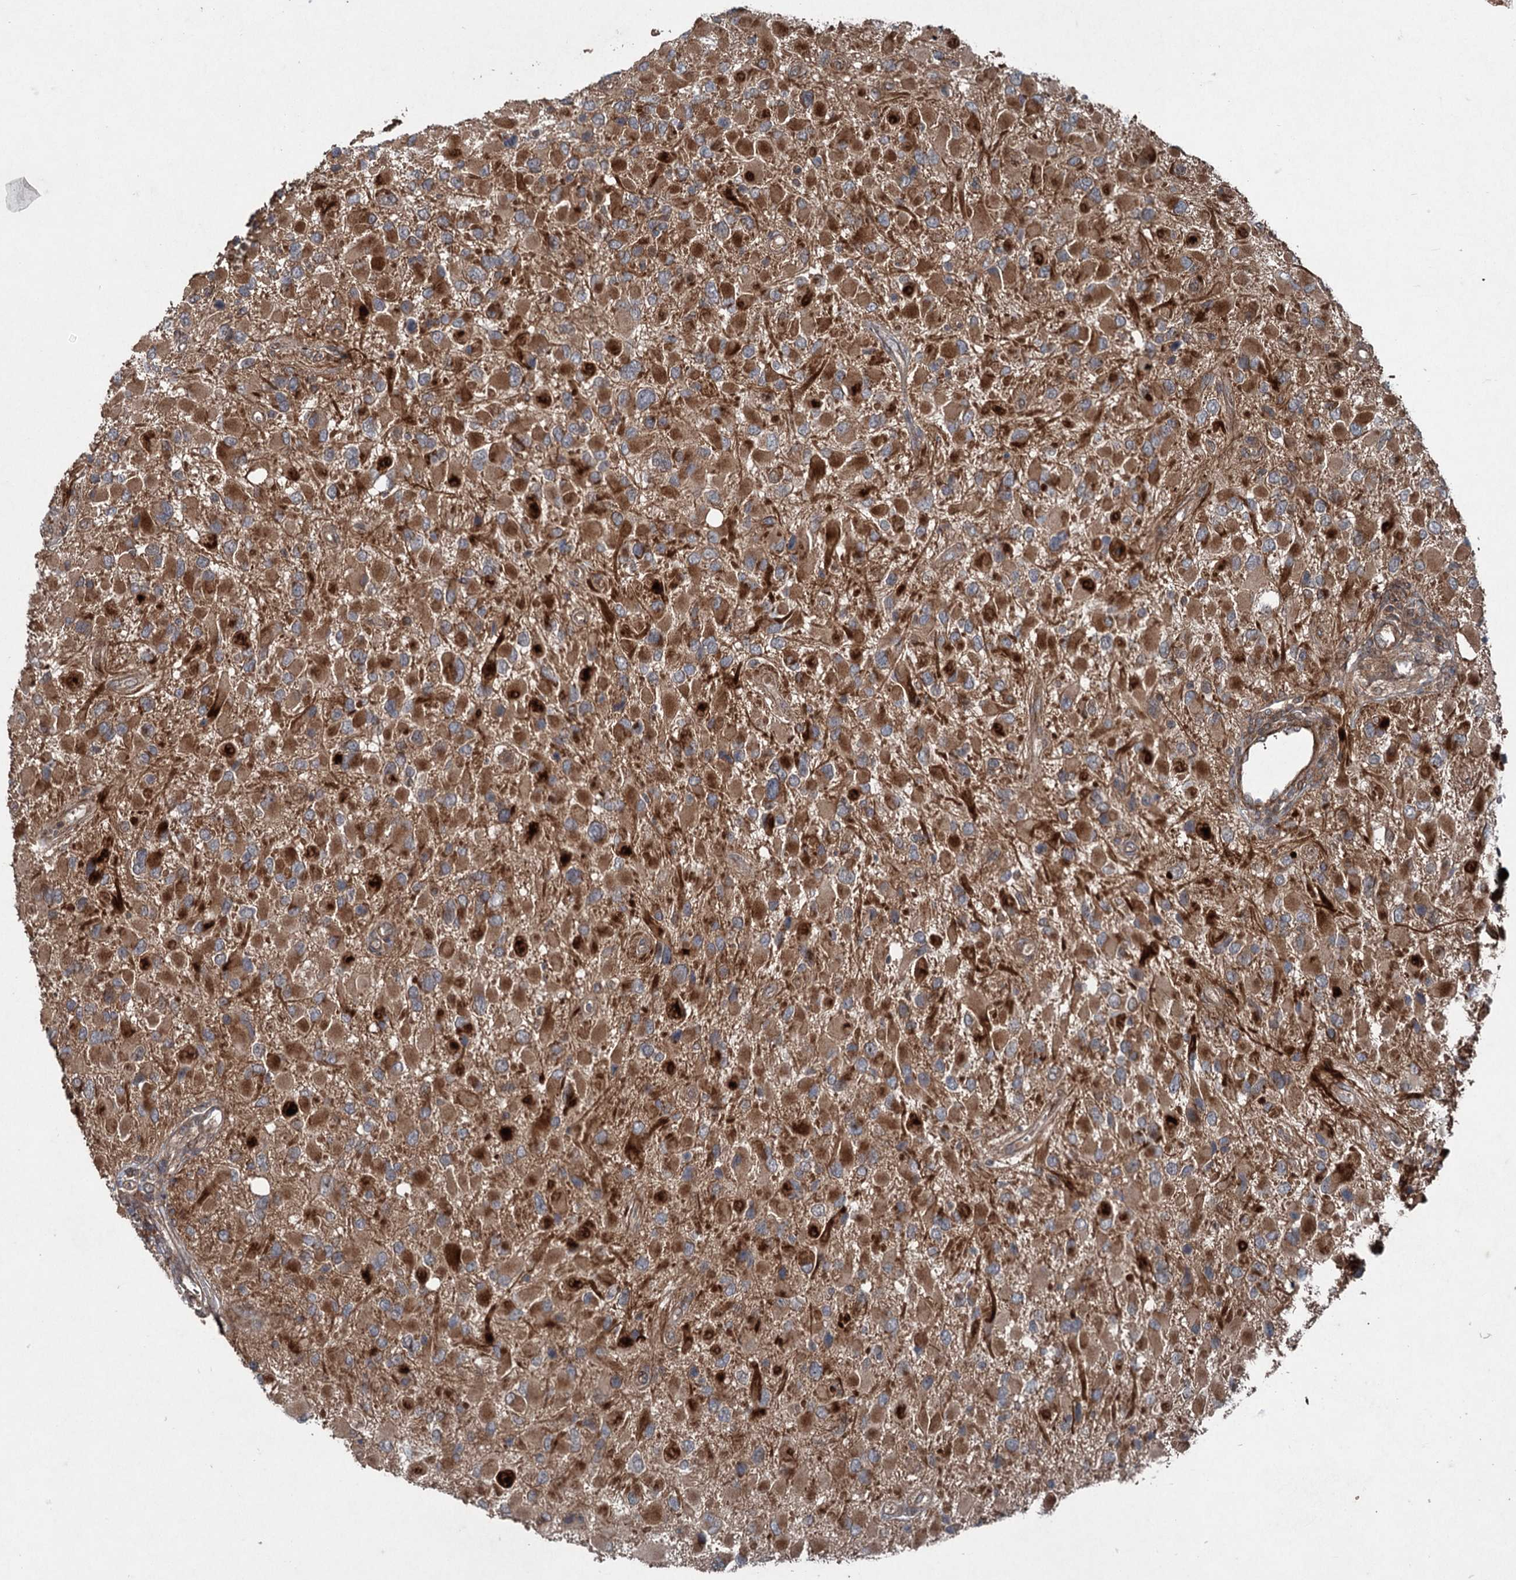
{"staining": {"intensity": "moderate", "quantity": ">75%", "location": "cytoplasmic/membranous"}, "tissue": "glioma", "cell_type": "Tumor cells", "image_type": "cancer", "snomed": [{"axis": "morphology", "description": "Glioma, malignant, High grade"}, {"axis": "topography", "description": "Brain"}], "caption": "Glioma stained for a protein (brown) demonstrates moderate cytoplasmic/membranous positive positivity in approximately >75% of tumor cells.", "gene": "ALAS1", "patient": {"sex": "male", "age": 53}}